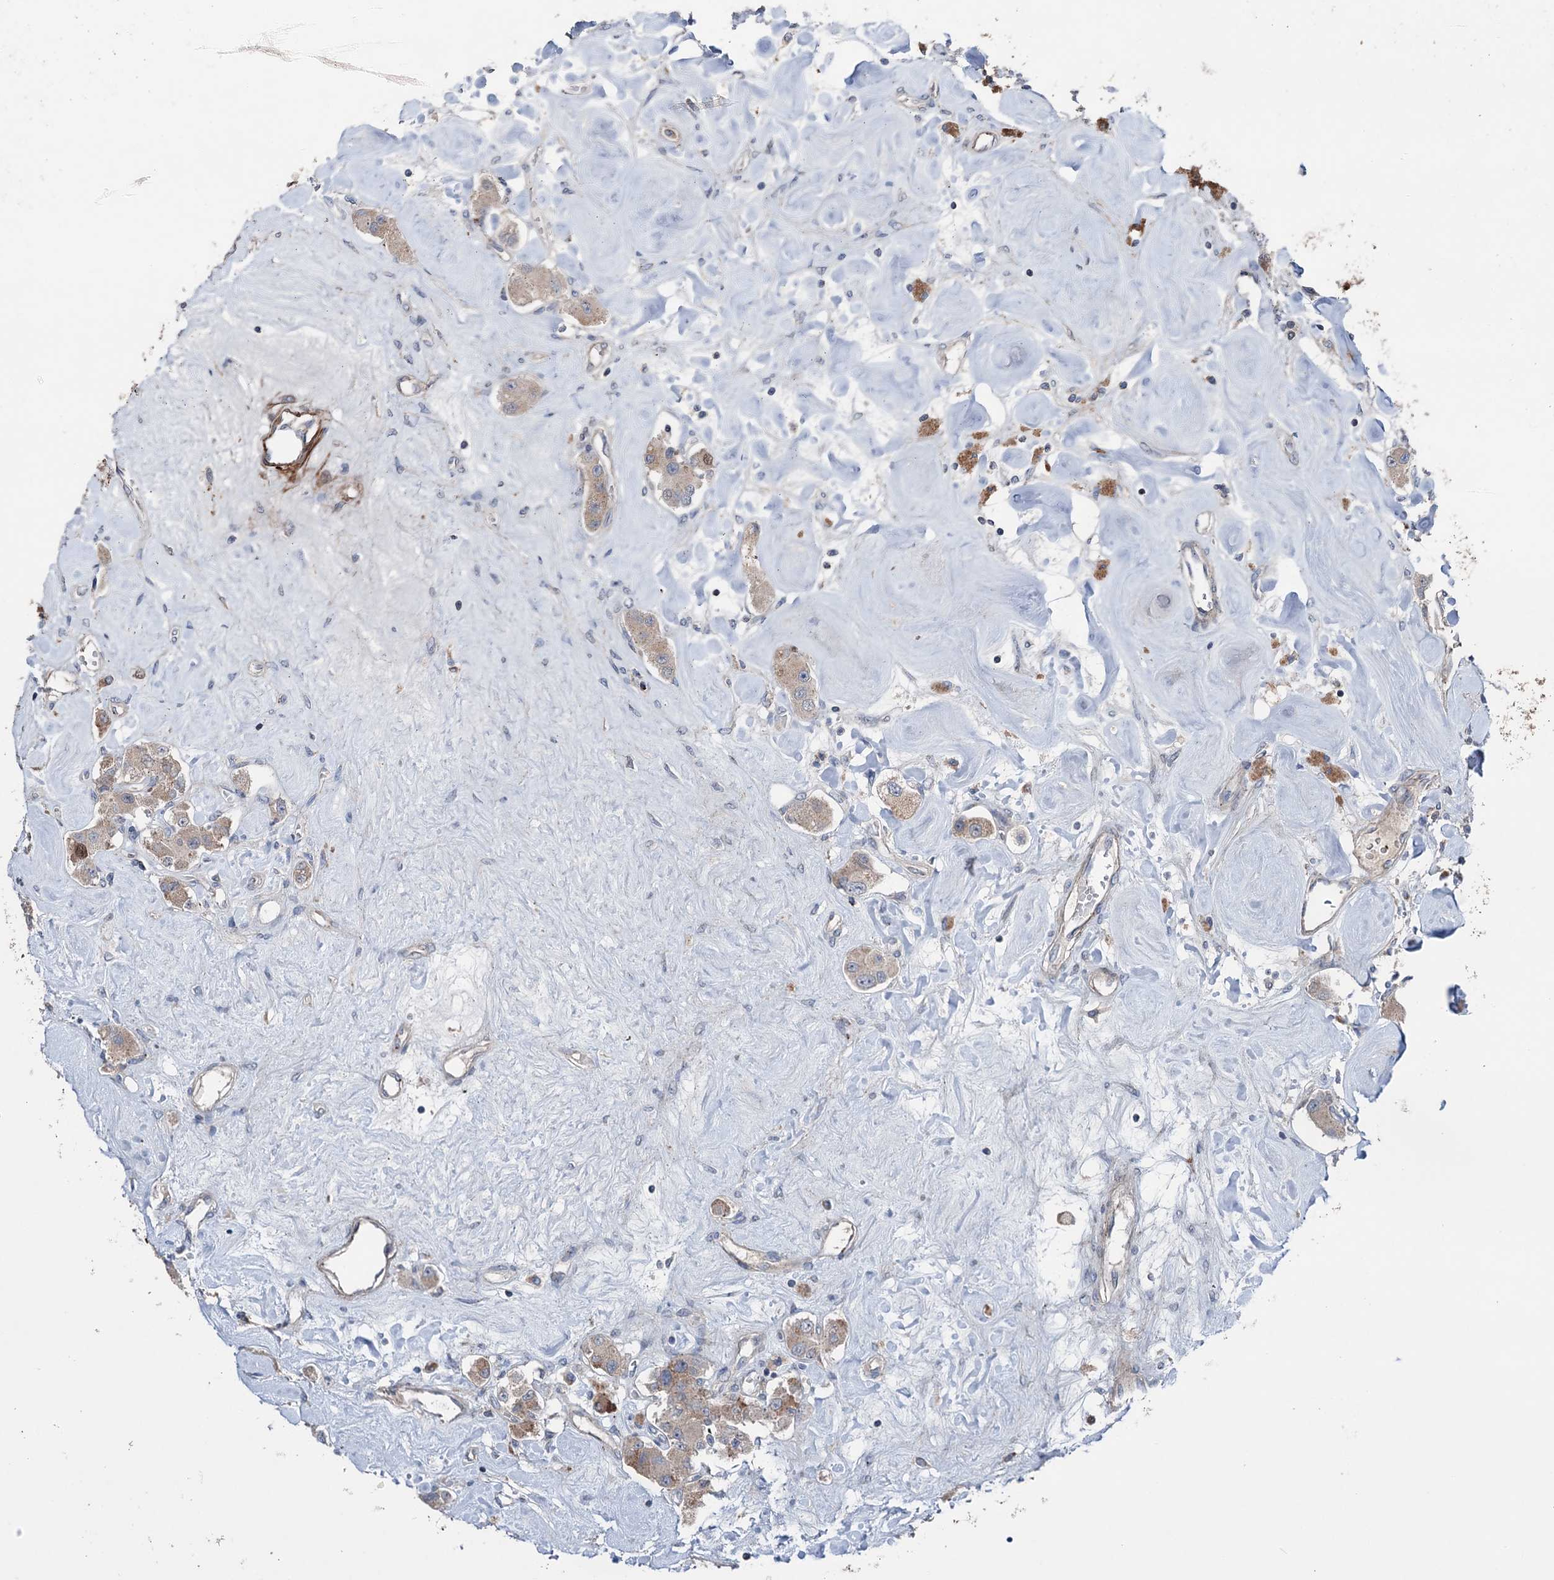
{"staining": {"intensity": "weak", "quantity": "25%-75%", "location": "cytoplasmic/membranous"}, "tissue": "carcinoid", "cell_type": "Tumor cells", "image_type": "cancer", "snomed": [{"axis": "morphology", "description": "Carcinoid, malignant, NOS"}, {"axis": "topography", "description": "Pancreas"}], "caption": "This histopathology image exhibits IHC staining of malignant carcinoid, with low weak cytoplasmic/membranous staining in approximately 25%-75% of tumor cells.", "gene": "NCAPD2", "patient": {"sex": "male", "age": 41}}